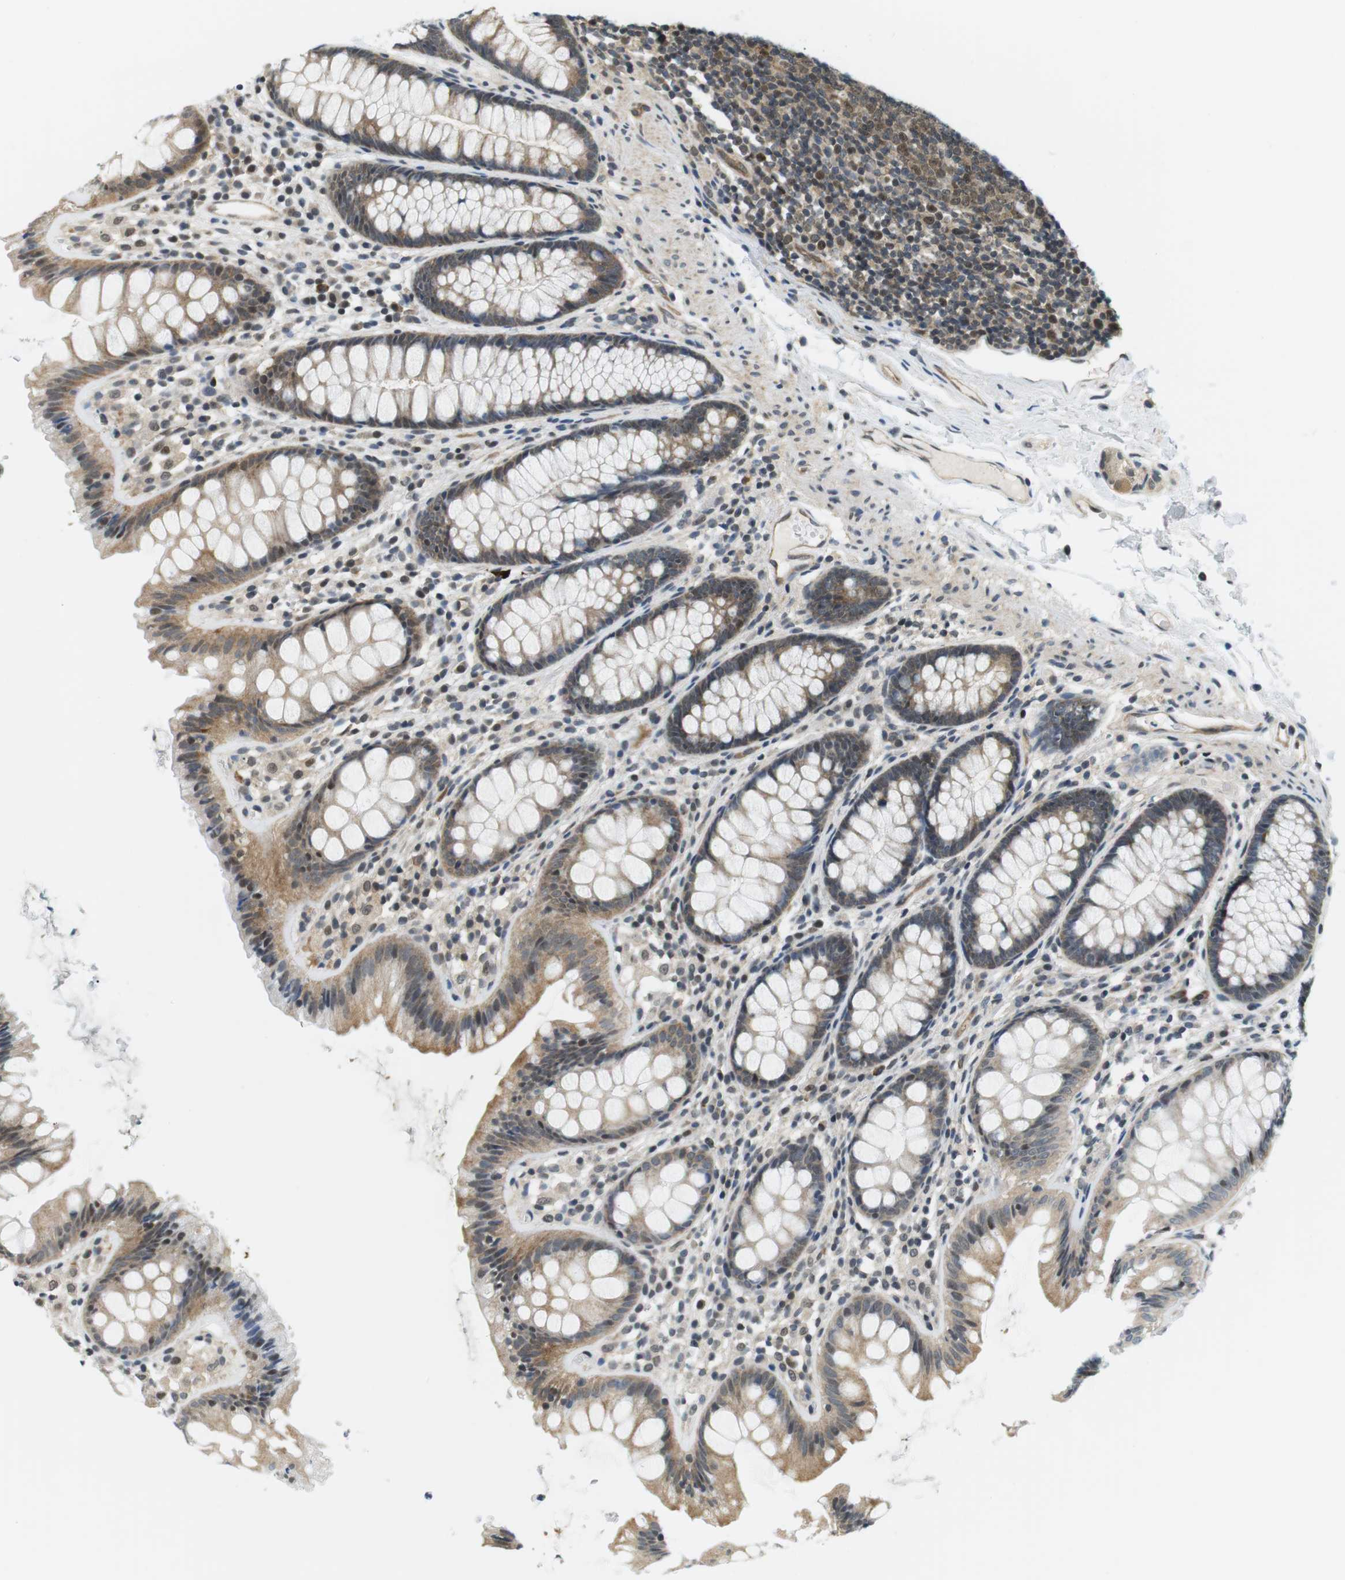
{"staining": {"intensity": "moderate", "quantity": ">75%", "location": "cytoplasmic/membranous,nuclear"}, "tissue": "colon", "cell_type": "Endothelial cells", "image_type": "normal", "snomed": [{"axis": "morphology", "description": "Normal tissue, NOS"}, {"axis": "topography", "description": "Colon"}], "caption": "Immunohistochemical staining of unremarkable colon reveals medium levels of moderate cytoplasmic/membranous,nuclear expression in about >75% of endothelial cells. The staining was performed using DAB to visualize the protein expression in brown, while the nuclei were stained in blue with hematoxylin (Magnification: 20x).", "gene": "CSNK2B", "patient": {"sex": "female", "age": 56}}